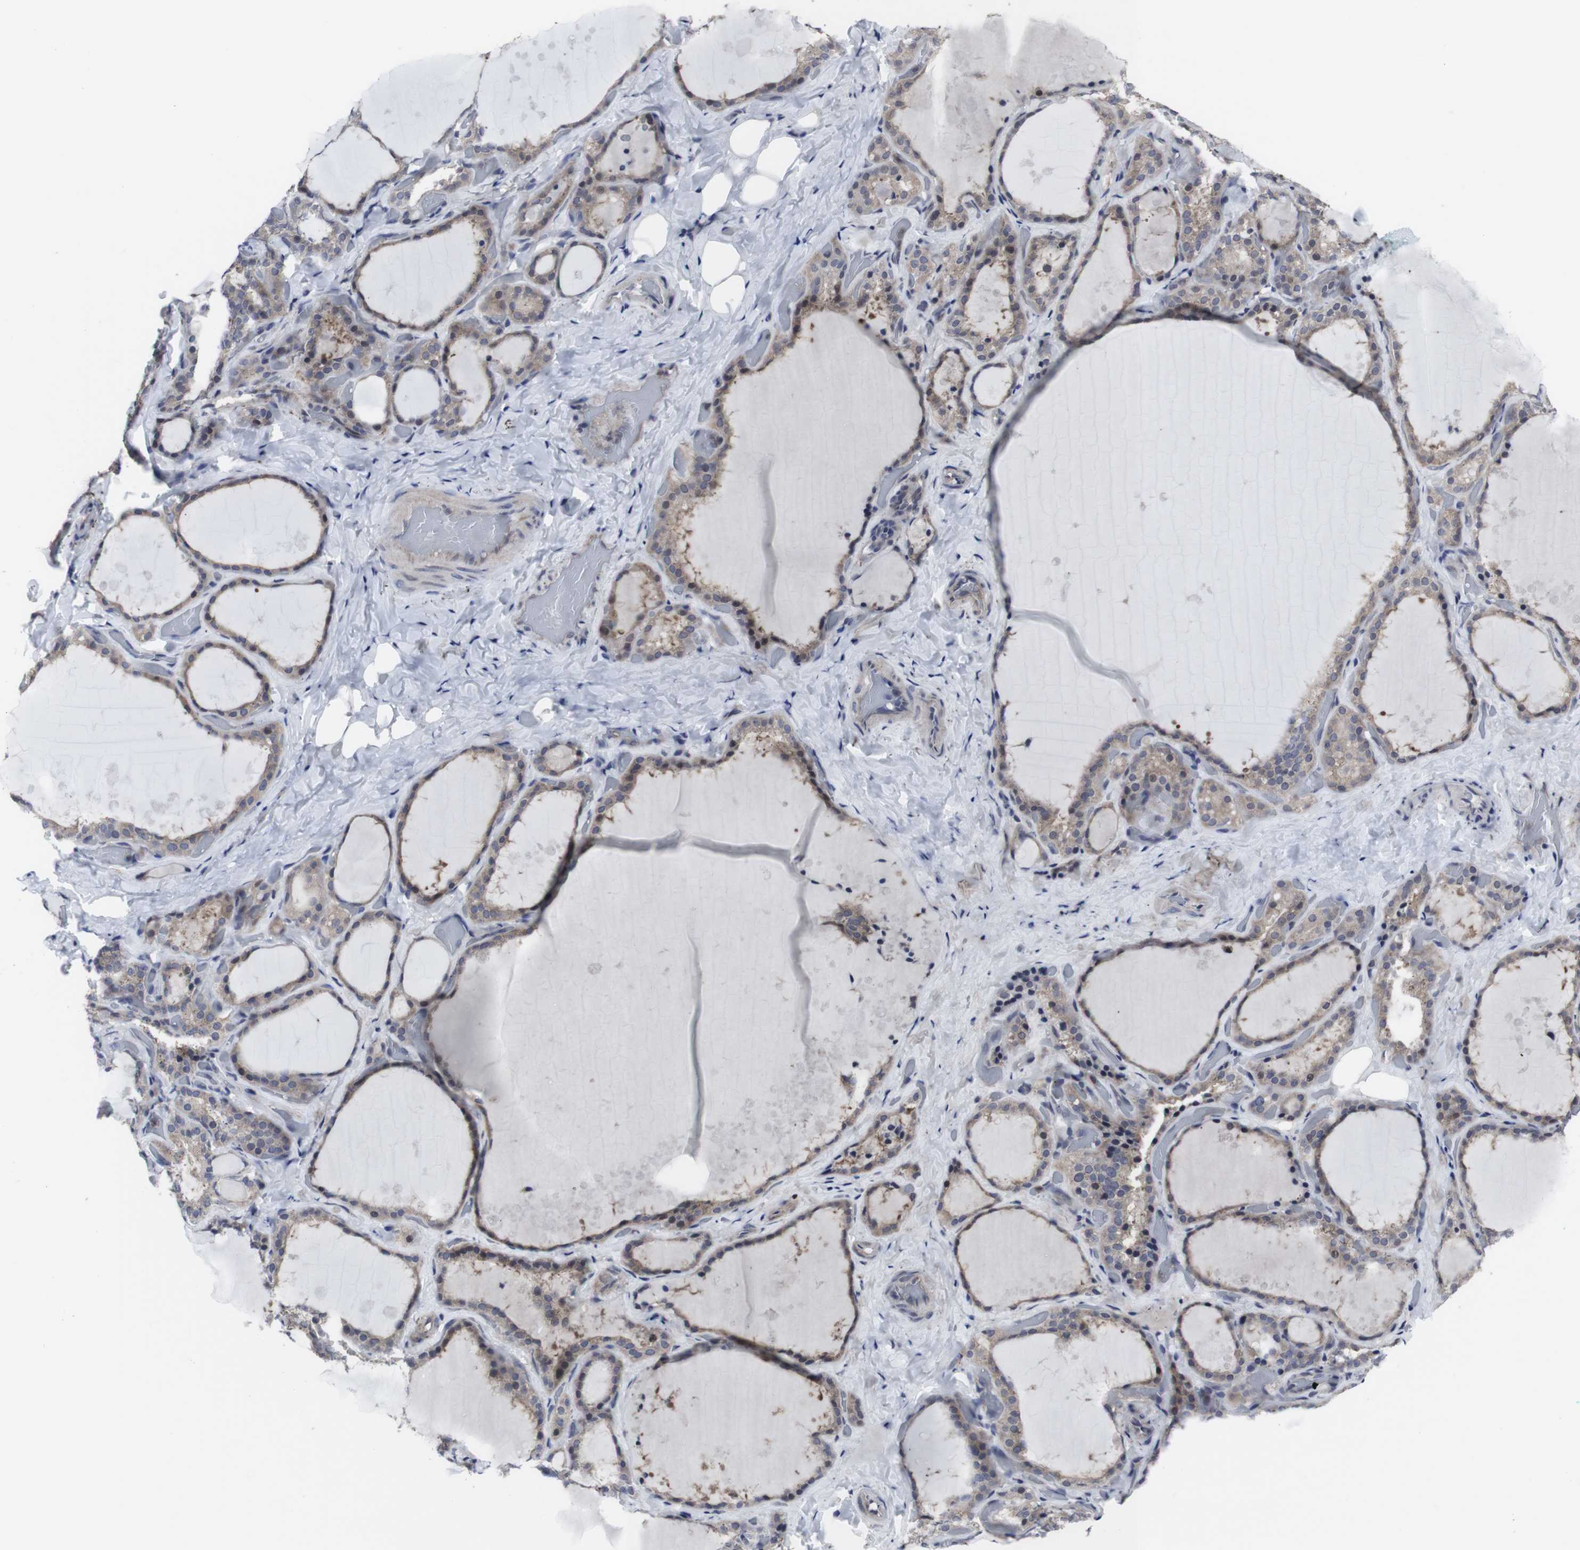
{"staining": {"intensity": "moderate", "quantity": ">75%", "location": "cytoplasmic/membranous"}, "tissue": "thyroid gland", "cell_type": "Glandular cells", "image_type": "normal", "snomed": [{"axis": "morphology", "description": "Normal tissue, NOS"}, {"axis": "topography", "description": "Thyroid gland"}], "caption": "Immunohistochemical staining of normal human thyroid gland shows medium levels of moderate cytoplasmic/membranous positivity in about >75% of glandular cells.", "gene": "HPRT1", "patient": {"sex": "female", "age": 44}}